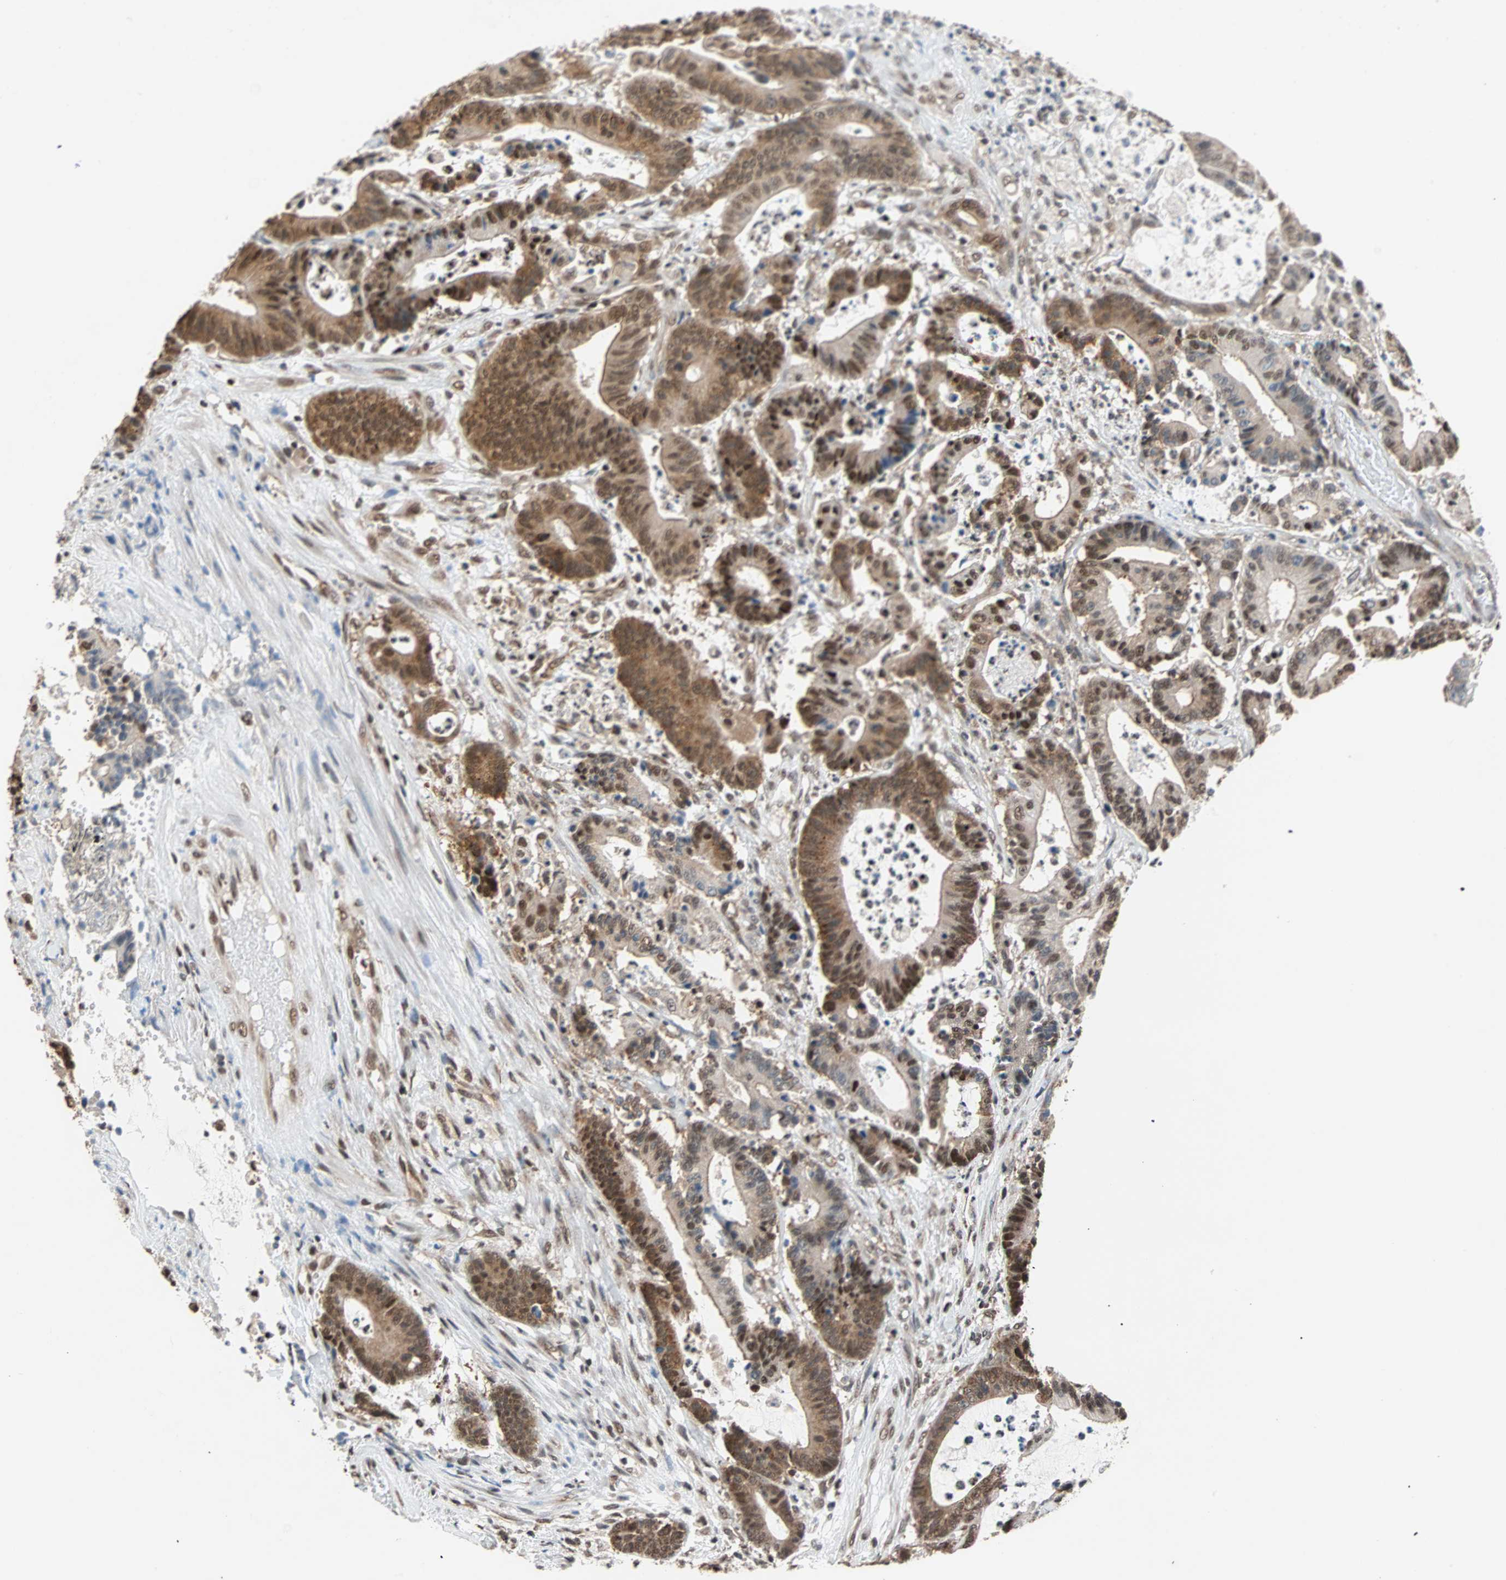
{"staining": {"intensity": "moderate", "quantity": ">75%", "location": "cytoplasmic/membranous,nuclear"}, "tissue": "colorectal cancer", "cell_type": "Tumor cells", "image_type": "cancer", "snomed": [{"axis": "morphology", "description": "Adenocarcinoma, NOS"}, {"axis": "topography", "description": "Colon"}], "caption": "Adenocarcinoma (colorectal) stained for a protein (brown) displays moderate cytoplasmic/membranous and nuclear positive staining in approximately >75% of tumor cells.", "gene": "DAZAP1", "patient": {"sex": "female", "age": 84}}